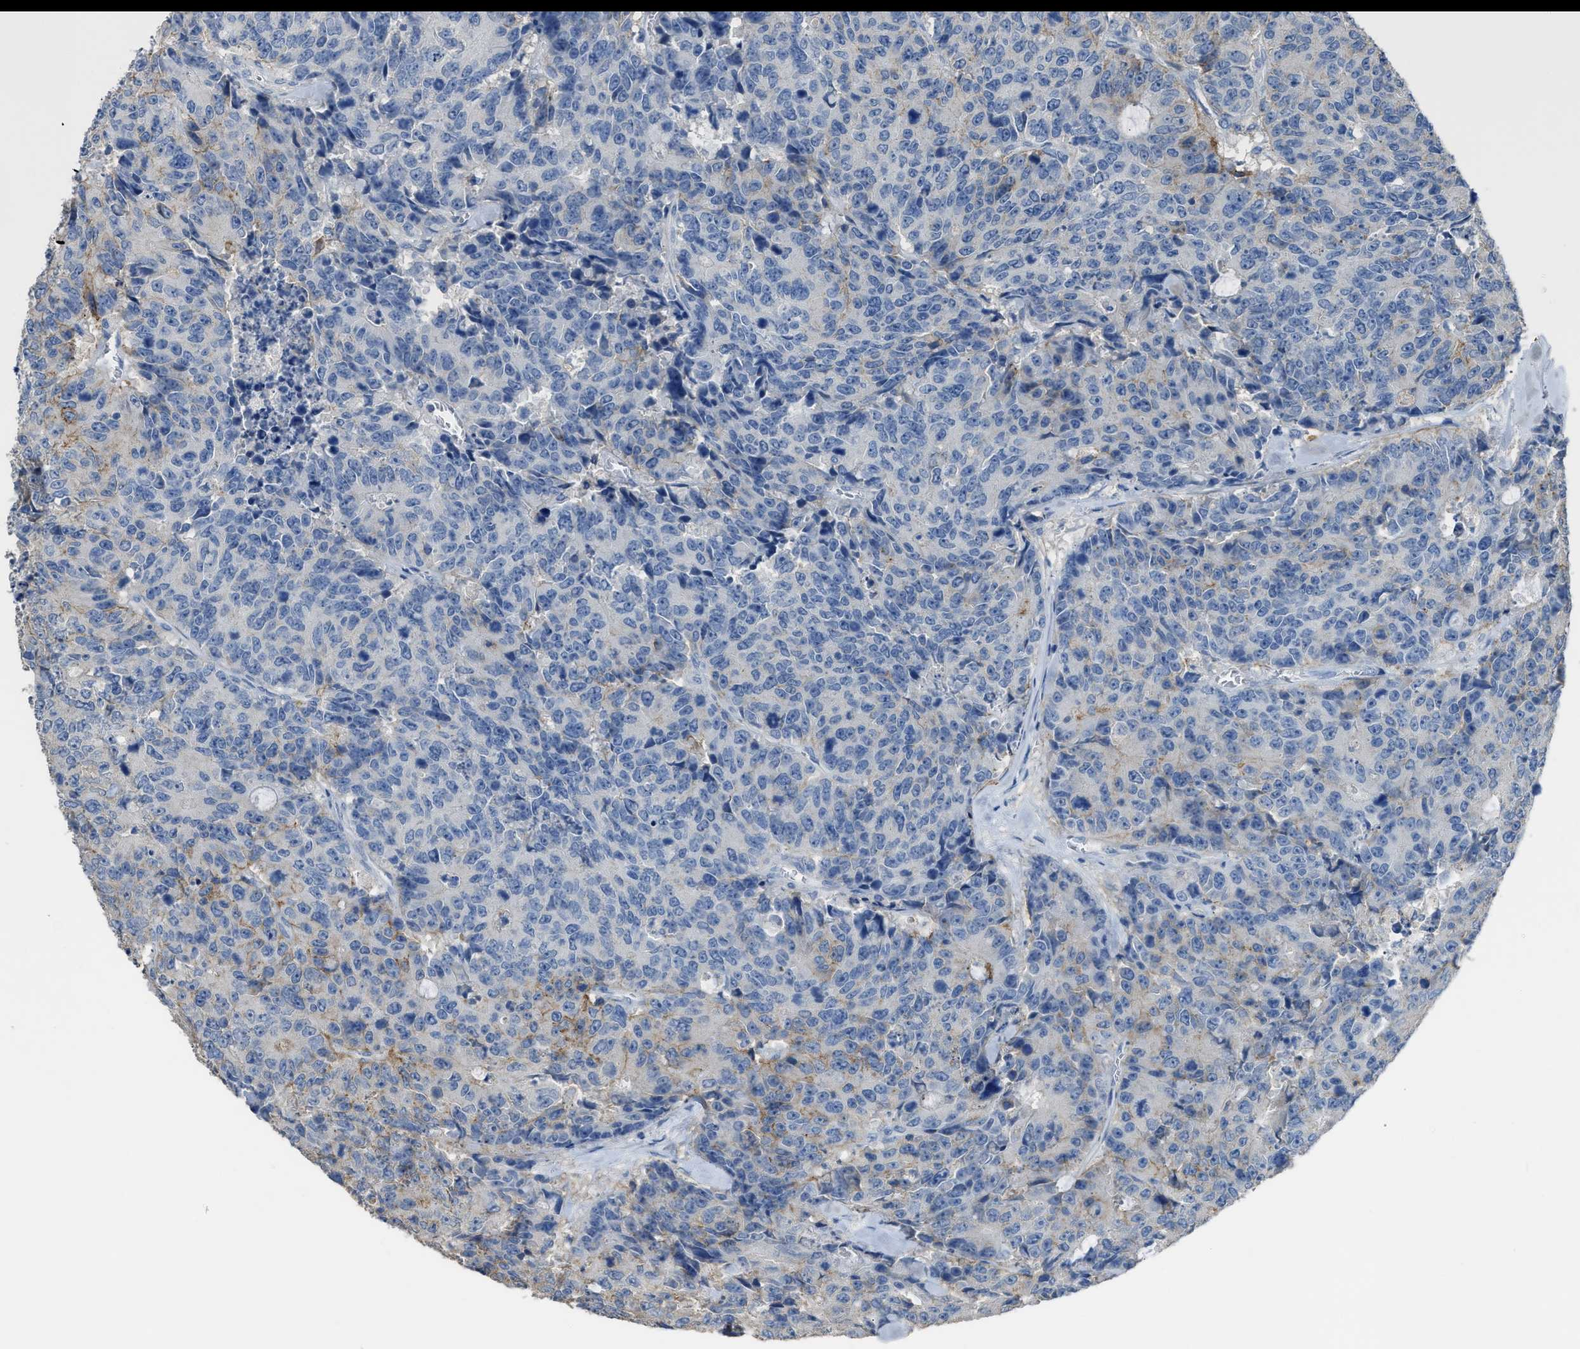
{"staining": {"intensity": "negative", "quantity": "none", "location": "none"}, "tissue": "colorectal cancer", "cell_type": "Tumor cells", "image_type": "cancer", "snomed": [{"axis": "morphology", "description": "Adenocarcinoma, NOS"}, {"axis": "topography", "description": "Colon"}], "caption": "DAB immunohistochemical staining of human colorectal adenocarcinoma displays no significant staining in tumor cells.", "gene": "OR51E1", "patient": {"sex": "female", "age": 86}}